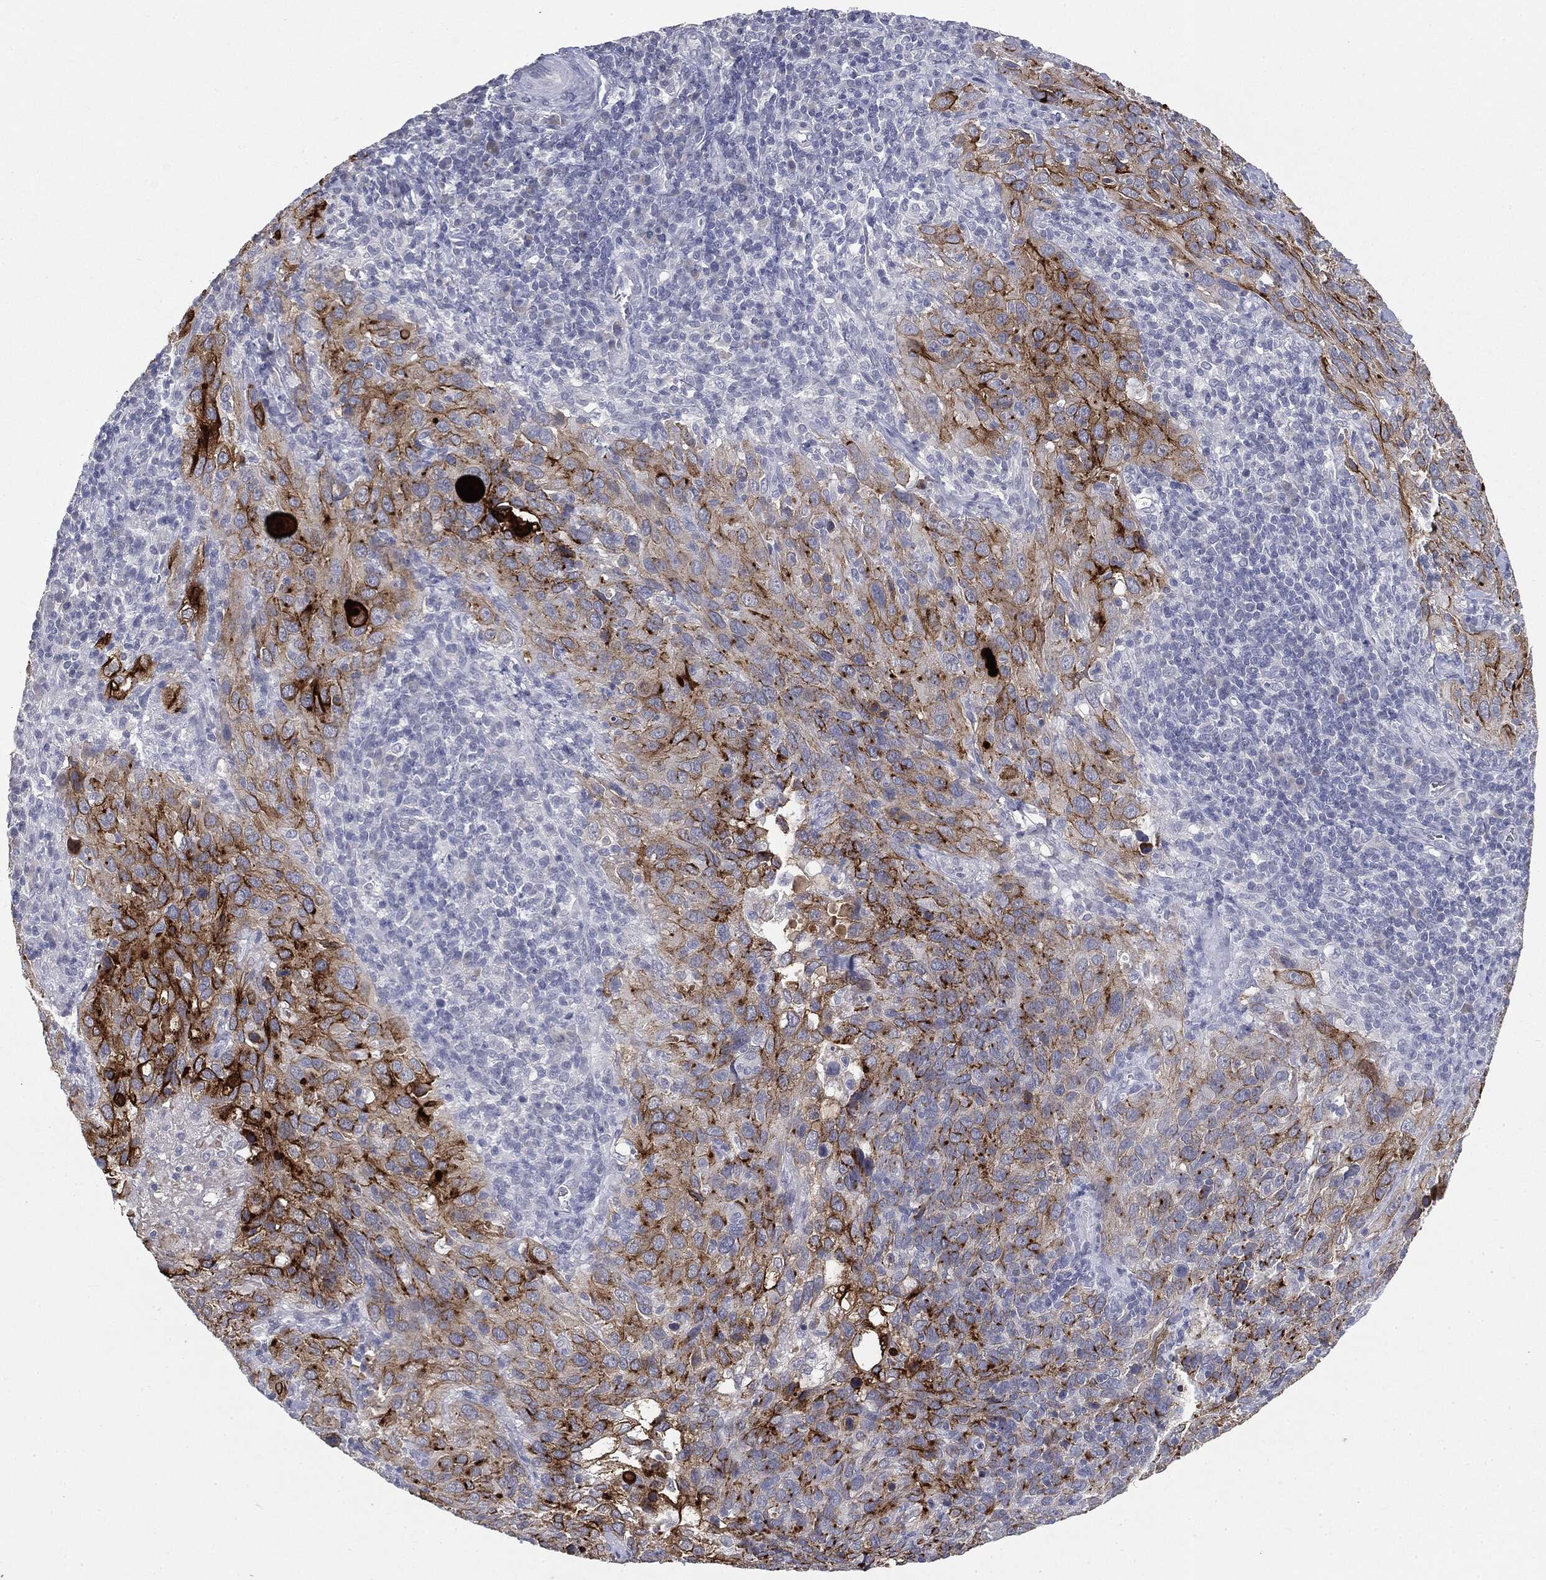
{"staining": {"intensity": "strong", "quantity": "25%-75%", "location": "cytoplasmic/membranous"}, "tissue": "cervical cancer", "cell_type": "Tumor cells", "image_type": "cancer", "snomed": [{"axis": "morphology", "description": "Squamous cell carcinoma, NOS"}, {"axis": "topography", "description": "Cervix"}], "caption": "The photomicrograph displays immunohistochemical staining of cervical squamous cell carcinoma. There is strong cytoplasmic/membranous expression is seen in about 25%-75% of tumor cells.", "gene": "MUC1", "patient": {"sex": "female", "age": 51}}